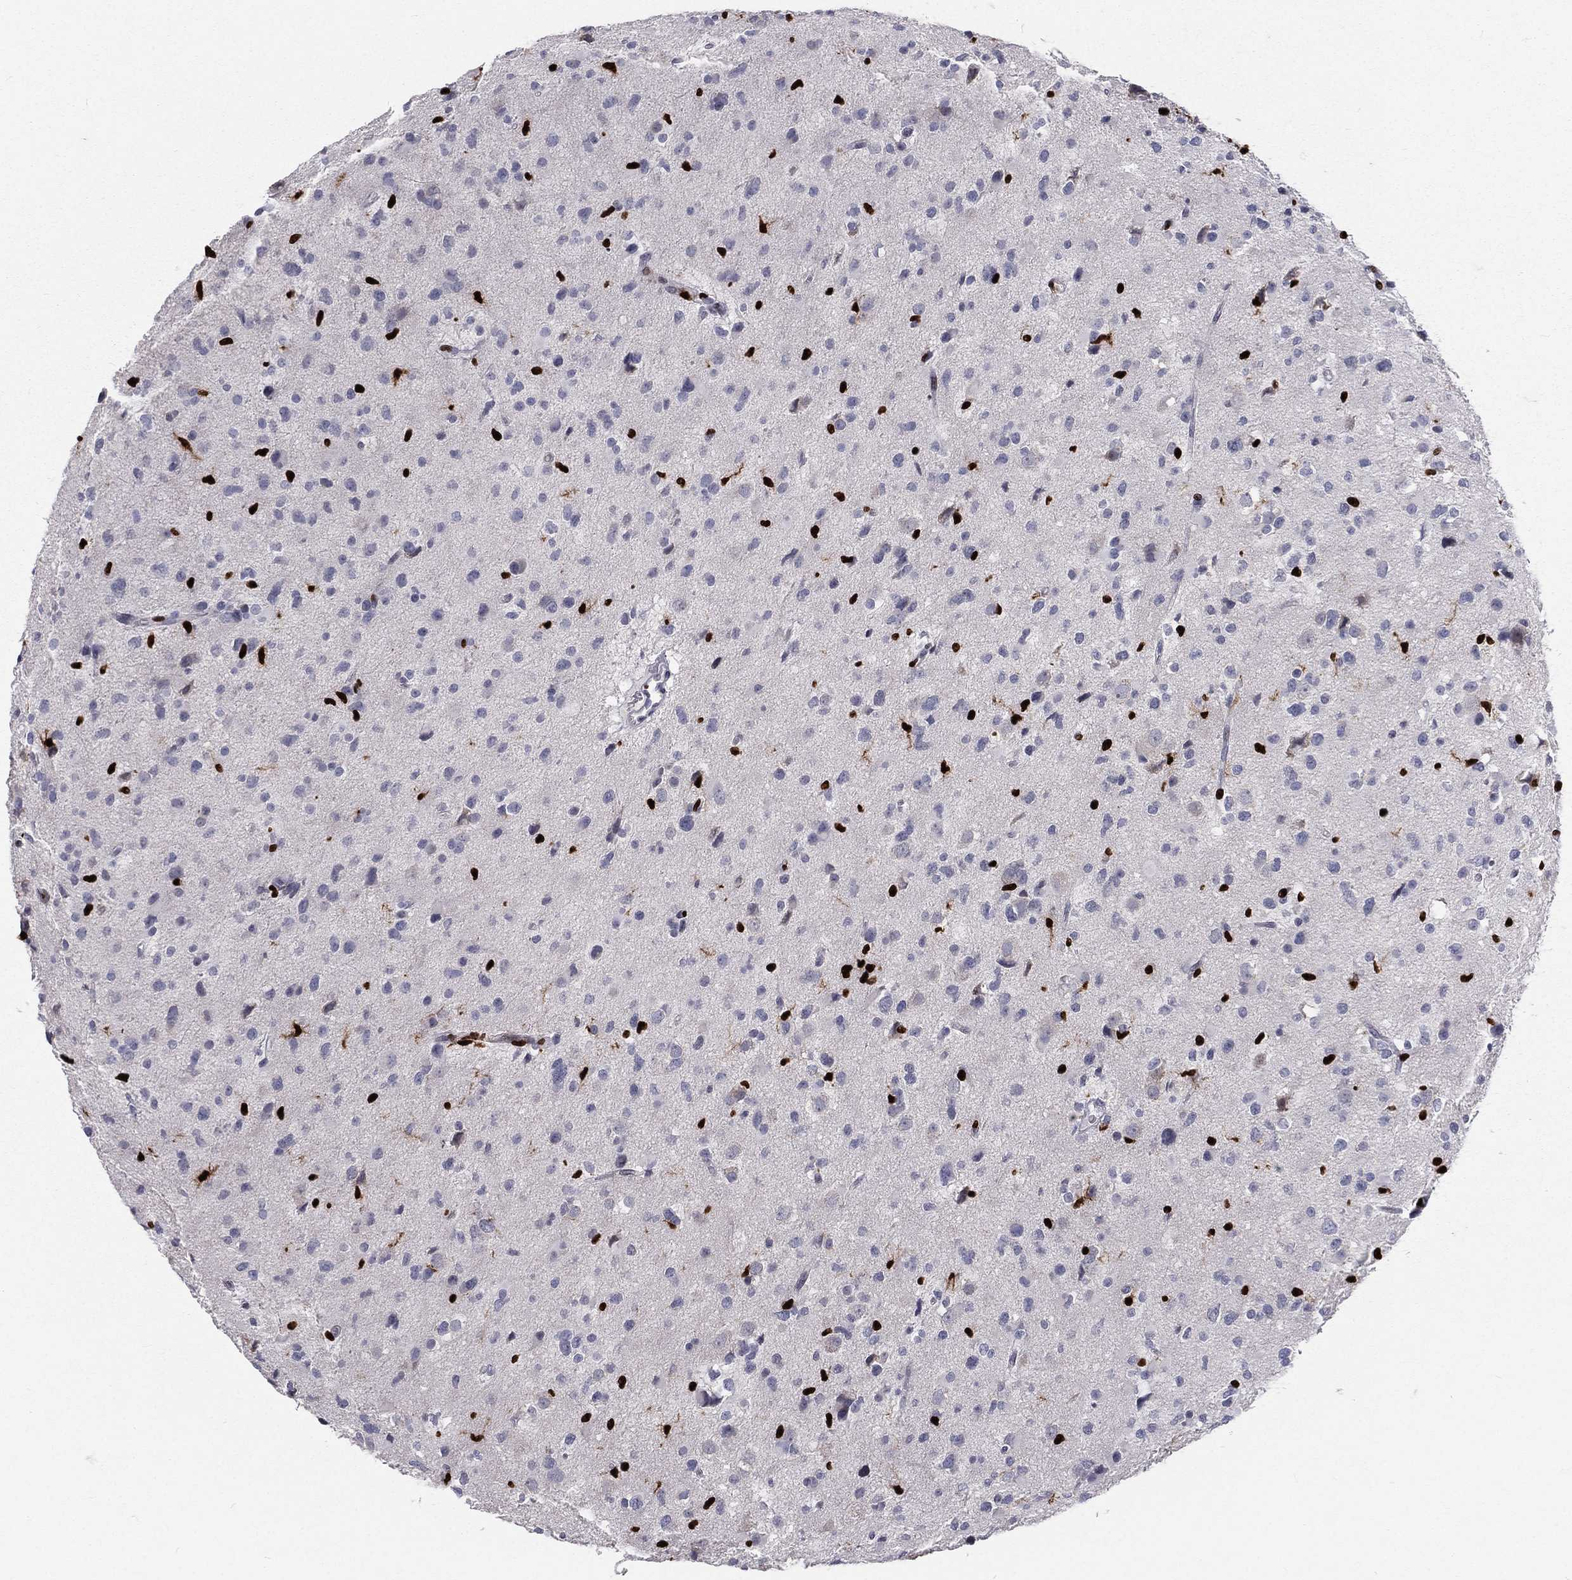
{"staining": {"intensity": "negative", "quantity": "none", "location": "none"}, "tissue": "glioma", "cell_type": "Tumor cells", "image_type": "cancer", "snomed": [{"axis": "morphology", "description": "Glioma, malignant, Low grade"}, {"axis": "topography", "description": "Brain"}], "caption": "Micrograph shows no protein expression in tumor cells of glioma tissue. (DAB immunohistochemistry (IHC), high magnification).", "gene": "MNDA", "patient": {"sex": "female", "age": 32}}